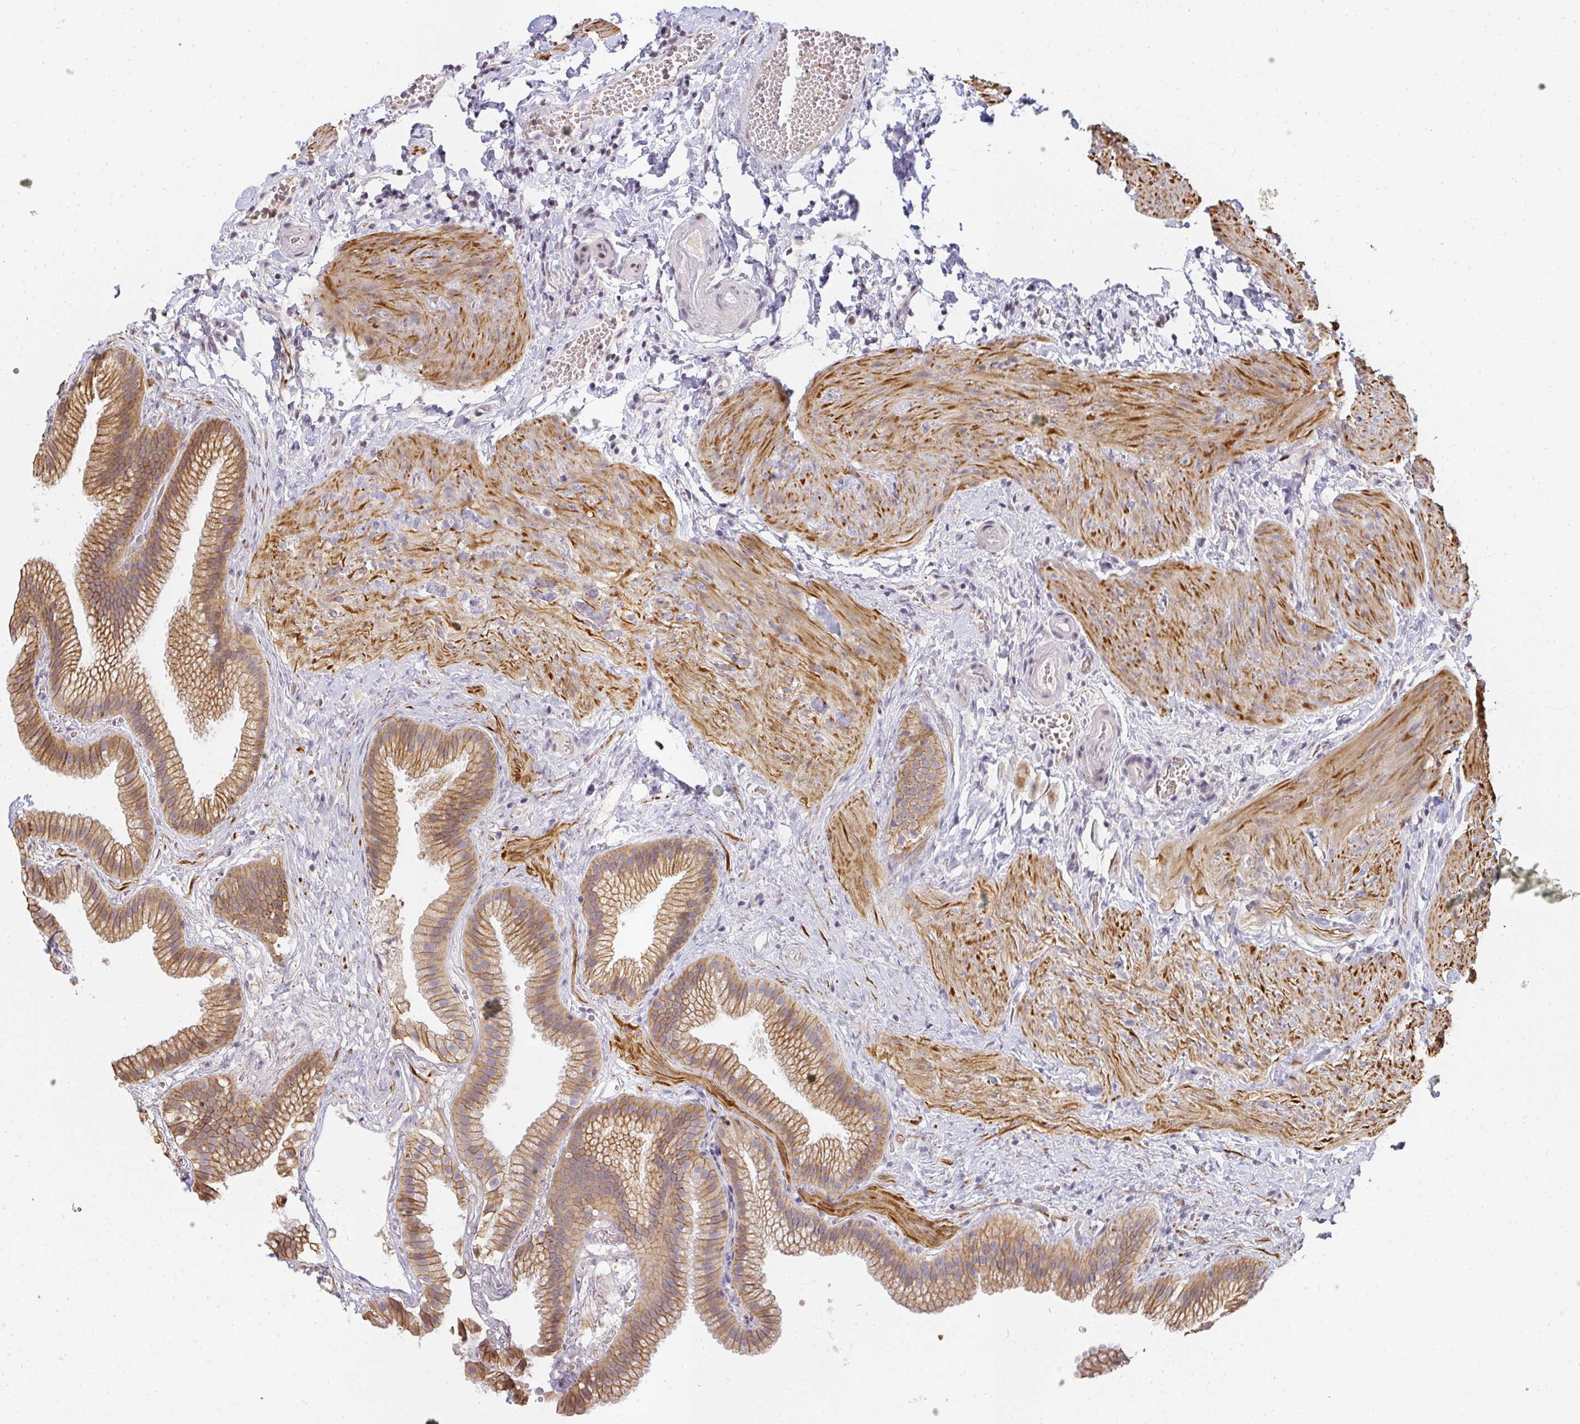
{"staining": {"intensity": "moderate", "quantity": ">75%", "location": "cytoplasmic/membranous"}, "tissue": "gallbladder", "cell_type": "Glandular cells", "image_type": "normal", "snomed": [{"axis": "morphology", "description": "Normal tissue, NOS"}, {"axis": "topography", "description": "Gallbladder"}], "caption": "A histopathology image showing moderate cytoplasmic/membranous positivity in about >75% of glandular cells in unremarkable gallbladder, as visualized by brown immunohistochemical staining.", "gene": "SLC35B3", "patient": {"sex": "female", "age": 63}}